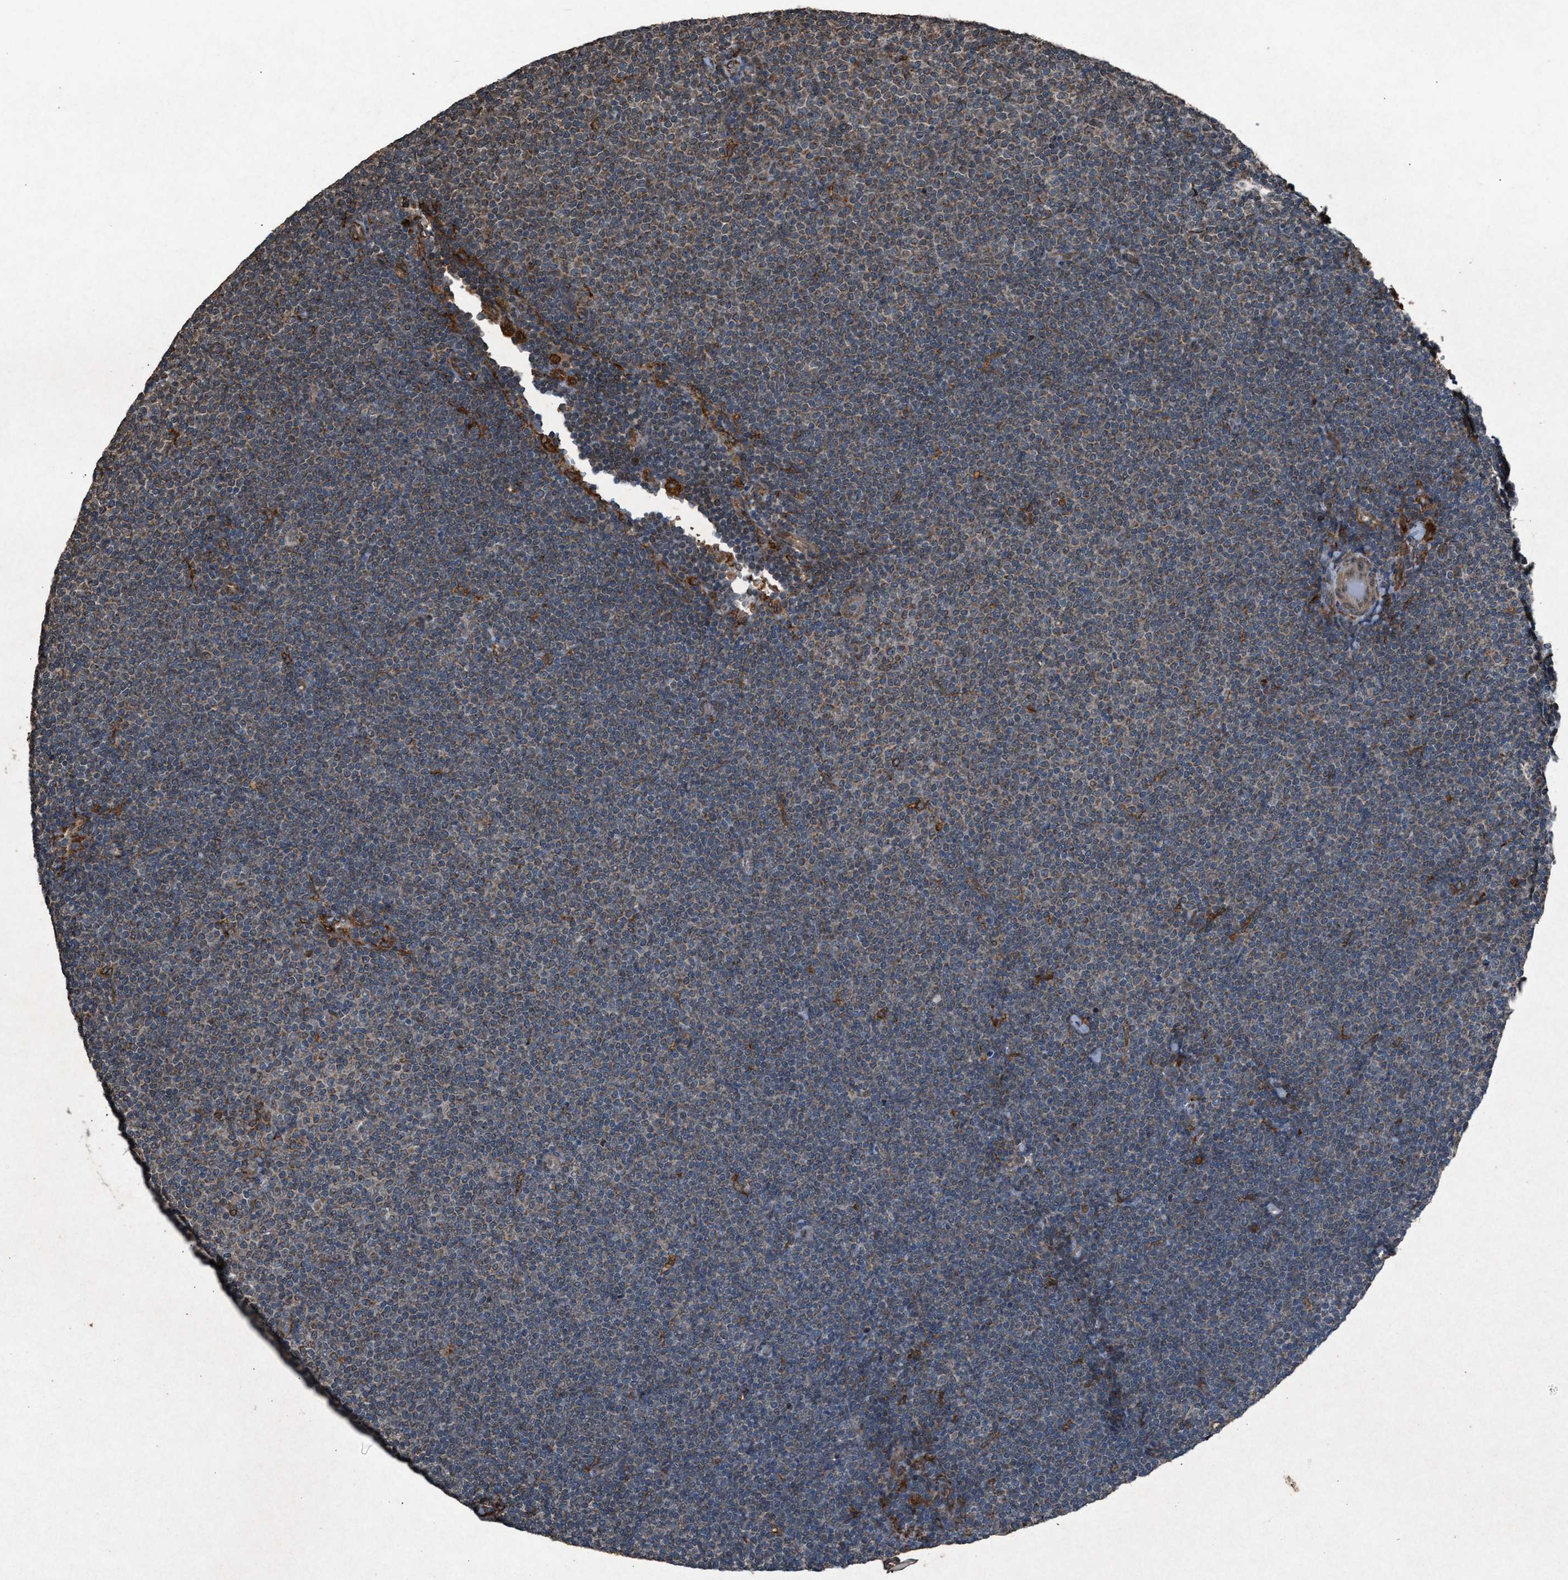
{"staining": {"intensity": "weak", "quantity": "<25%", "location": "cytoplasmic/membranous"}, "tissue": "lymphoma", "cell_type": "Tumor cells", "image_type": "cancer", "snomed": [{"axis": "morphology", "description": "Malignant lymphoma, non-Hodgkin's type, Low grade"}, {"axis": "topography", "description": "Lymph node"}], "caption": "Low-grade malignant lymphoma, non-Hodgkin's type was stained to show a protein in brown. There is no significant staining in tumor cells.", "gene": "CALR", "patient": {"sex": "female", "age": 53}}